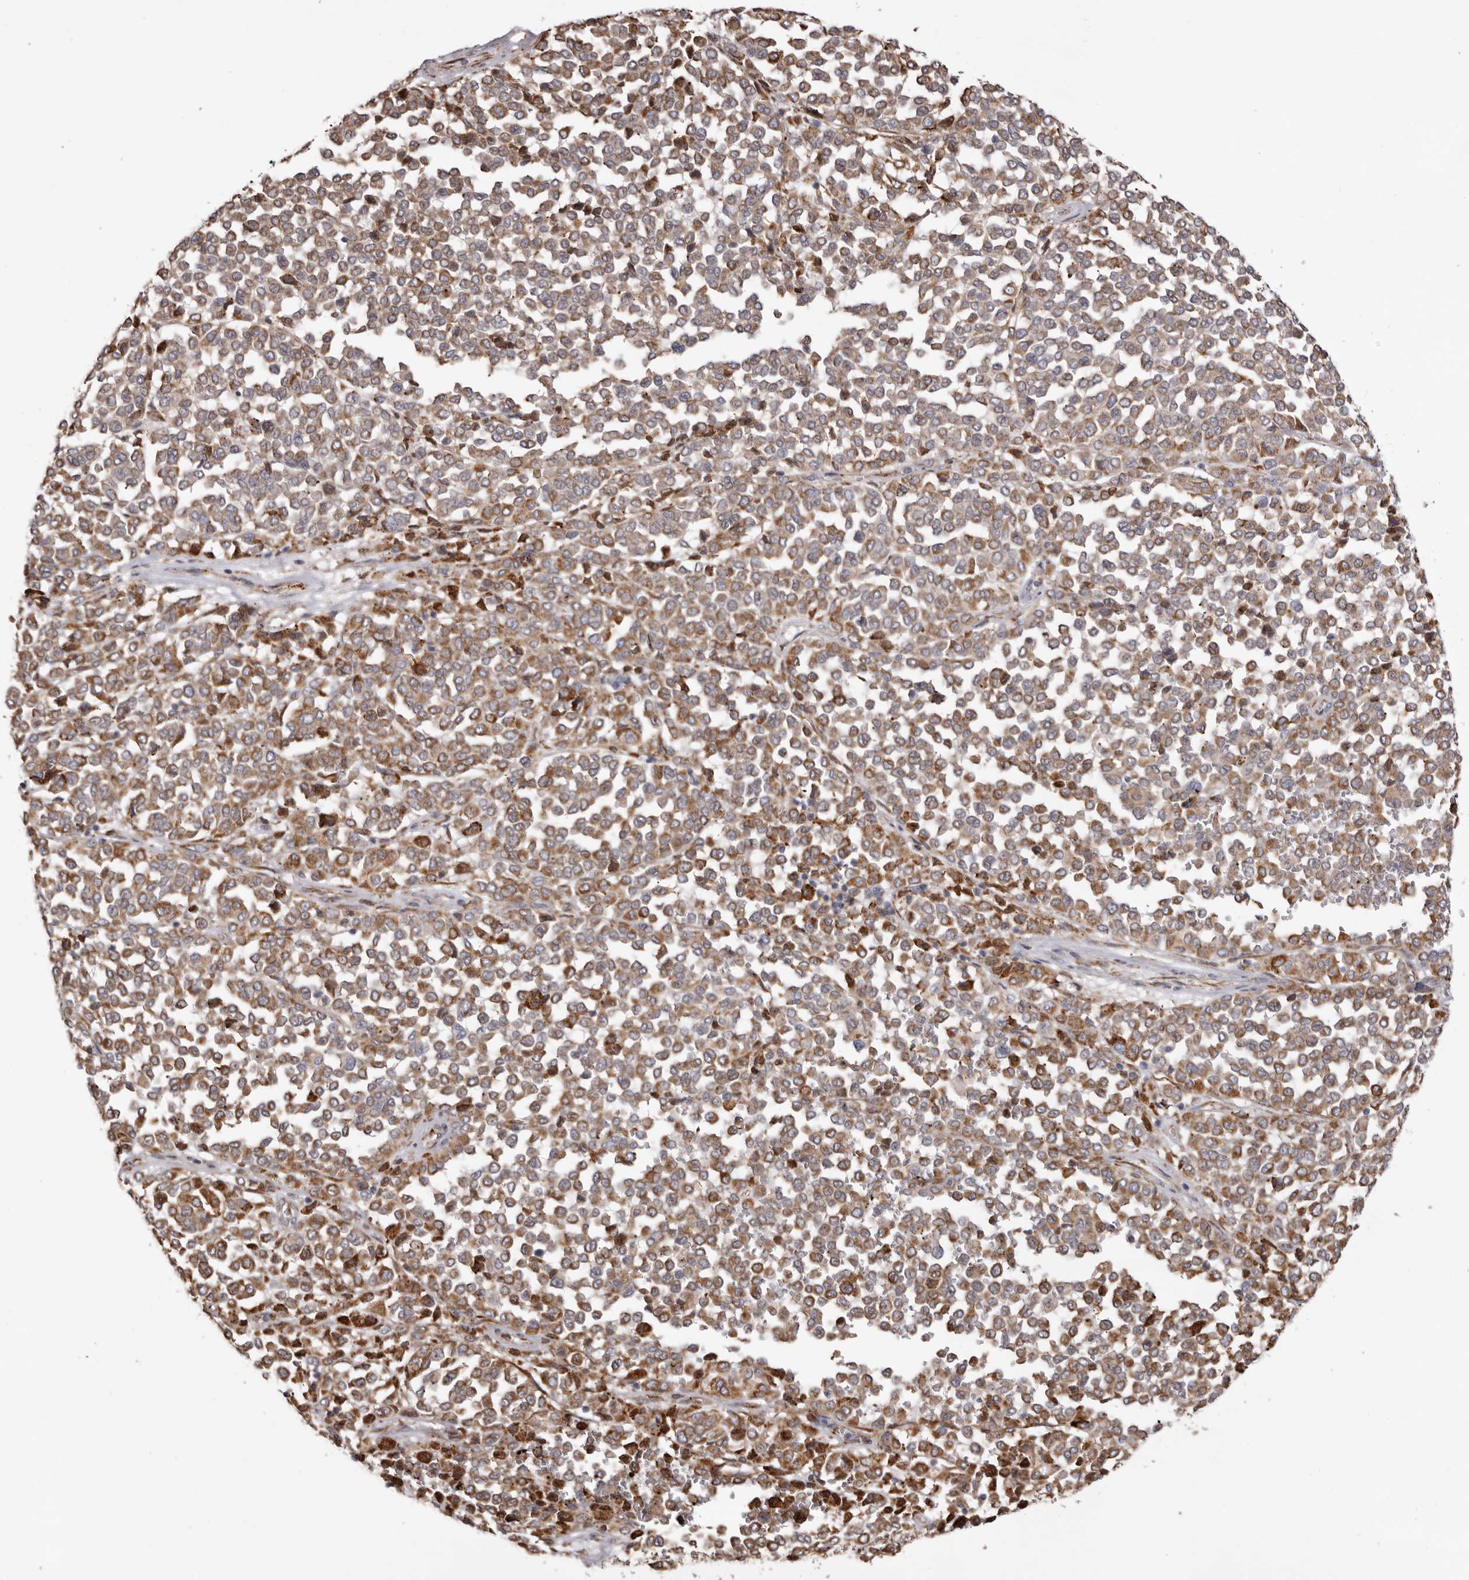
{"staining": {"intensity": "moderate", "quantity": ">75%", "location": "cytoplasmic/membranous"}, "tissue": "melanoma", "cell_type": "Tumor cells", "image_type": "cancer", "snomed": [{"axis": "morphology", "description": "Malignant melanoma, Metastatic site"}, {"axis": "topography", "description": "Pancreas"}], "caption": "High-magnification brightfield microscopy of malignant melanoma (metastatic site) stained with DAB (brown) and counterstained with hematoxylin (blue). tumor cells exhibit moderate cytoplasmic/membranous positivity is present in about>75% of cells. (DAB IHC, brown staining for protein, blue staining for nuclei).", "gene": "PIGX", "patient": {"sex": "female", "age": 30}}